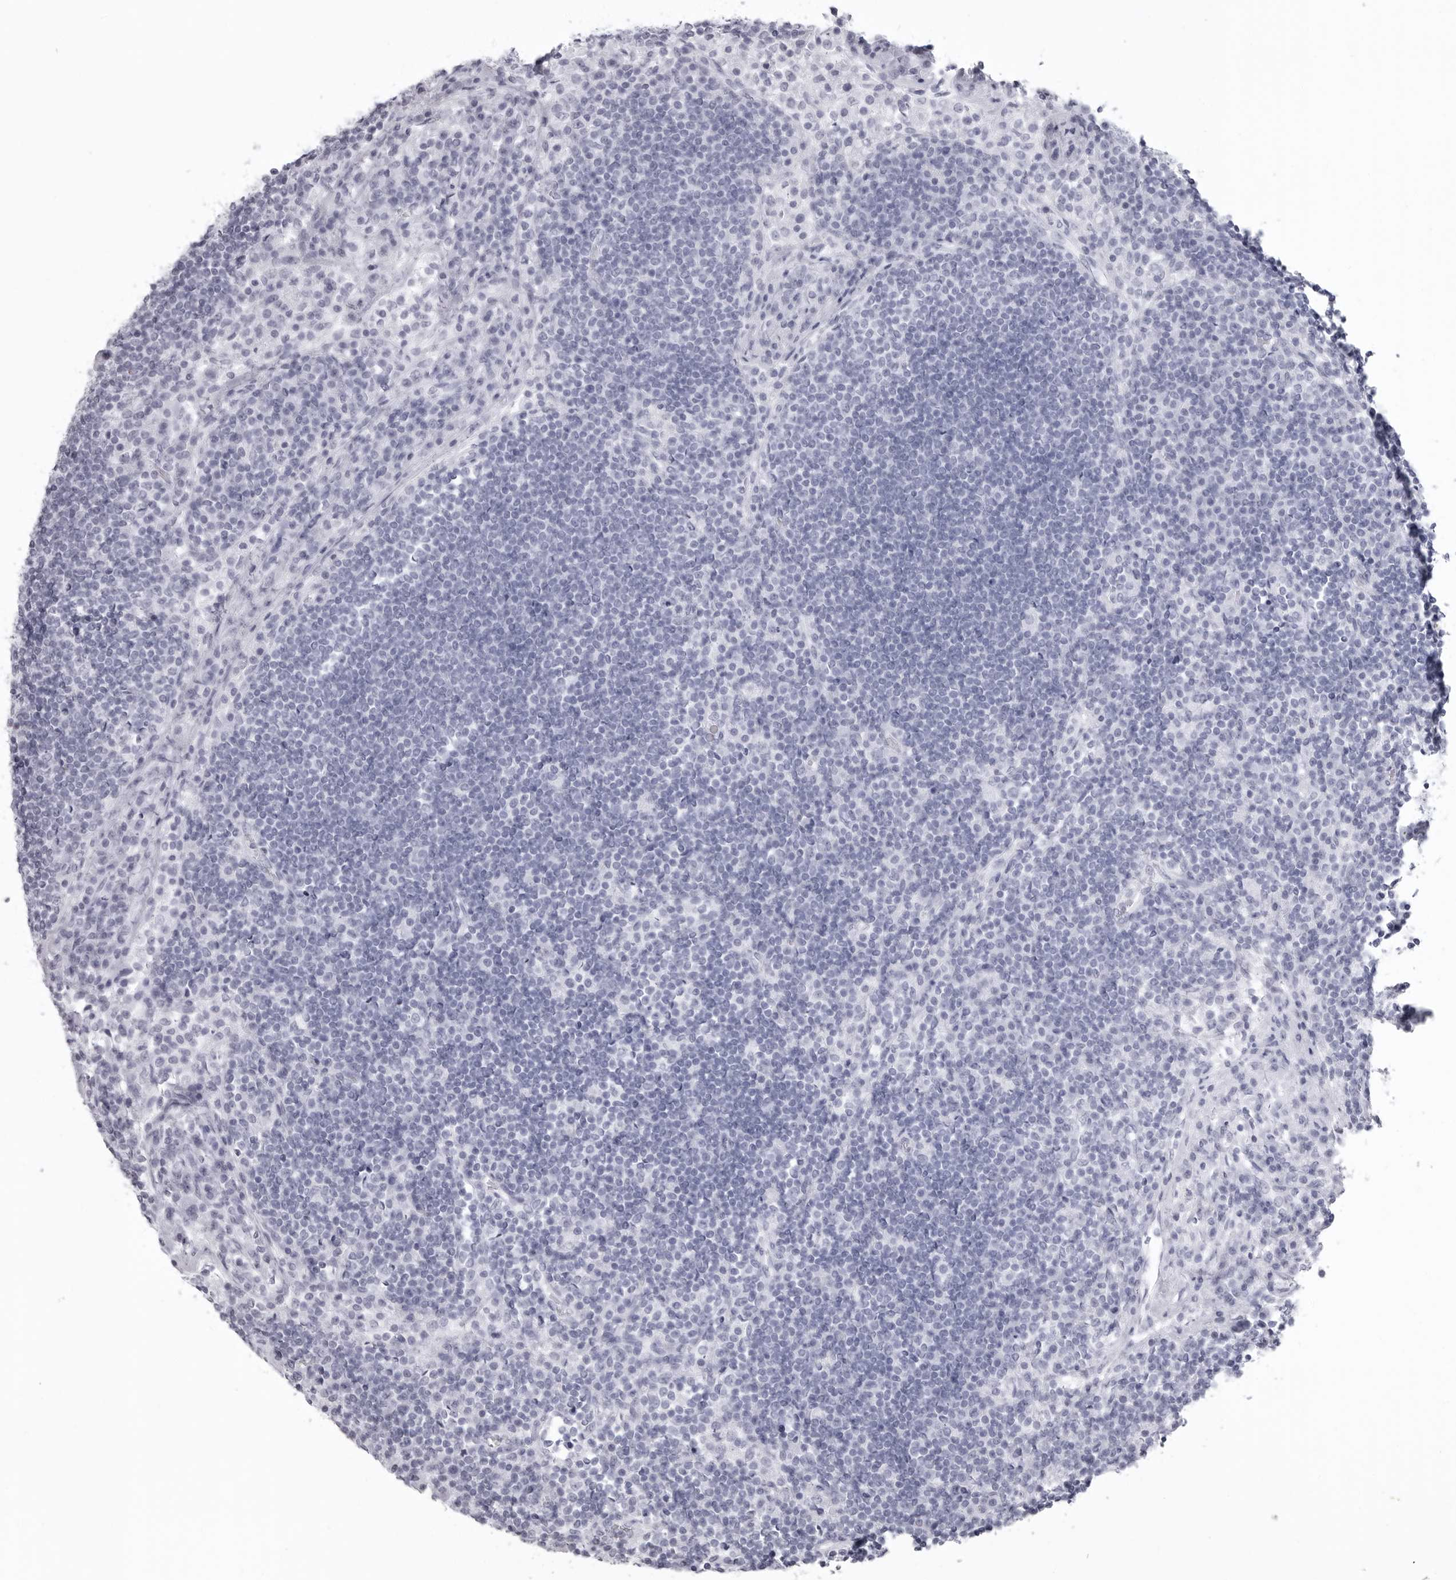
{"staining": {"intensity": "negative", "quantity": "none", "location": "none"}, "tissue": "lymph node", "cell_type": "Germinal center cells", "image_type": "normal", "snomed": [{"axis": "morphology", "description": "Normal tissue, NOS"}, {"axis": "topography", "description": "Lymph node"}], "caption": "This is a histopathology image of immunohistochemistry (IHC) staining of normal lymph node, which shows no staining in germinal center cells. (DAB immunohistochemistry visualized using brightfield microscopy, high magnification).", "gene": "KLK9", "patient": {"sex": "female", "age": 53}}